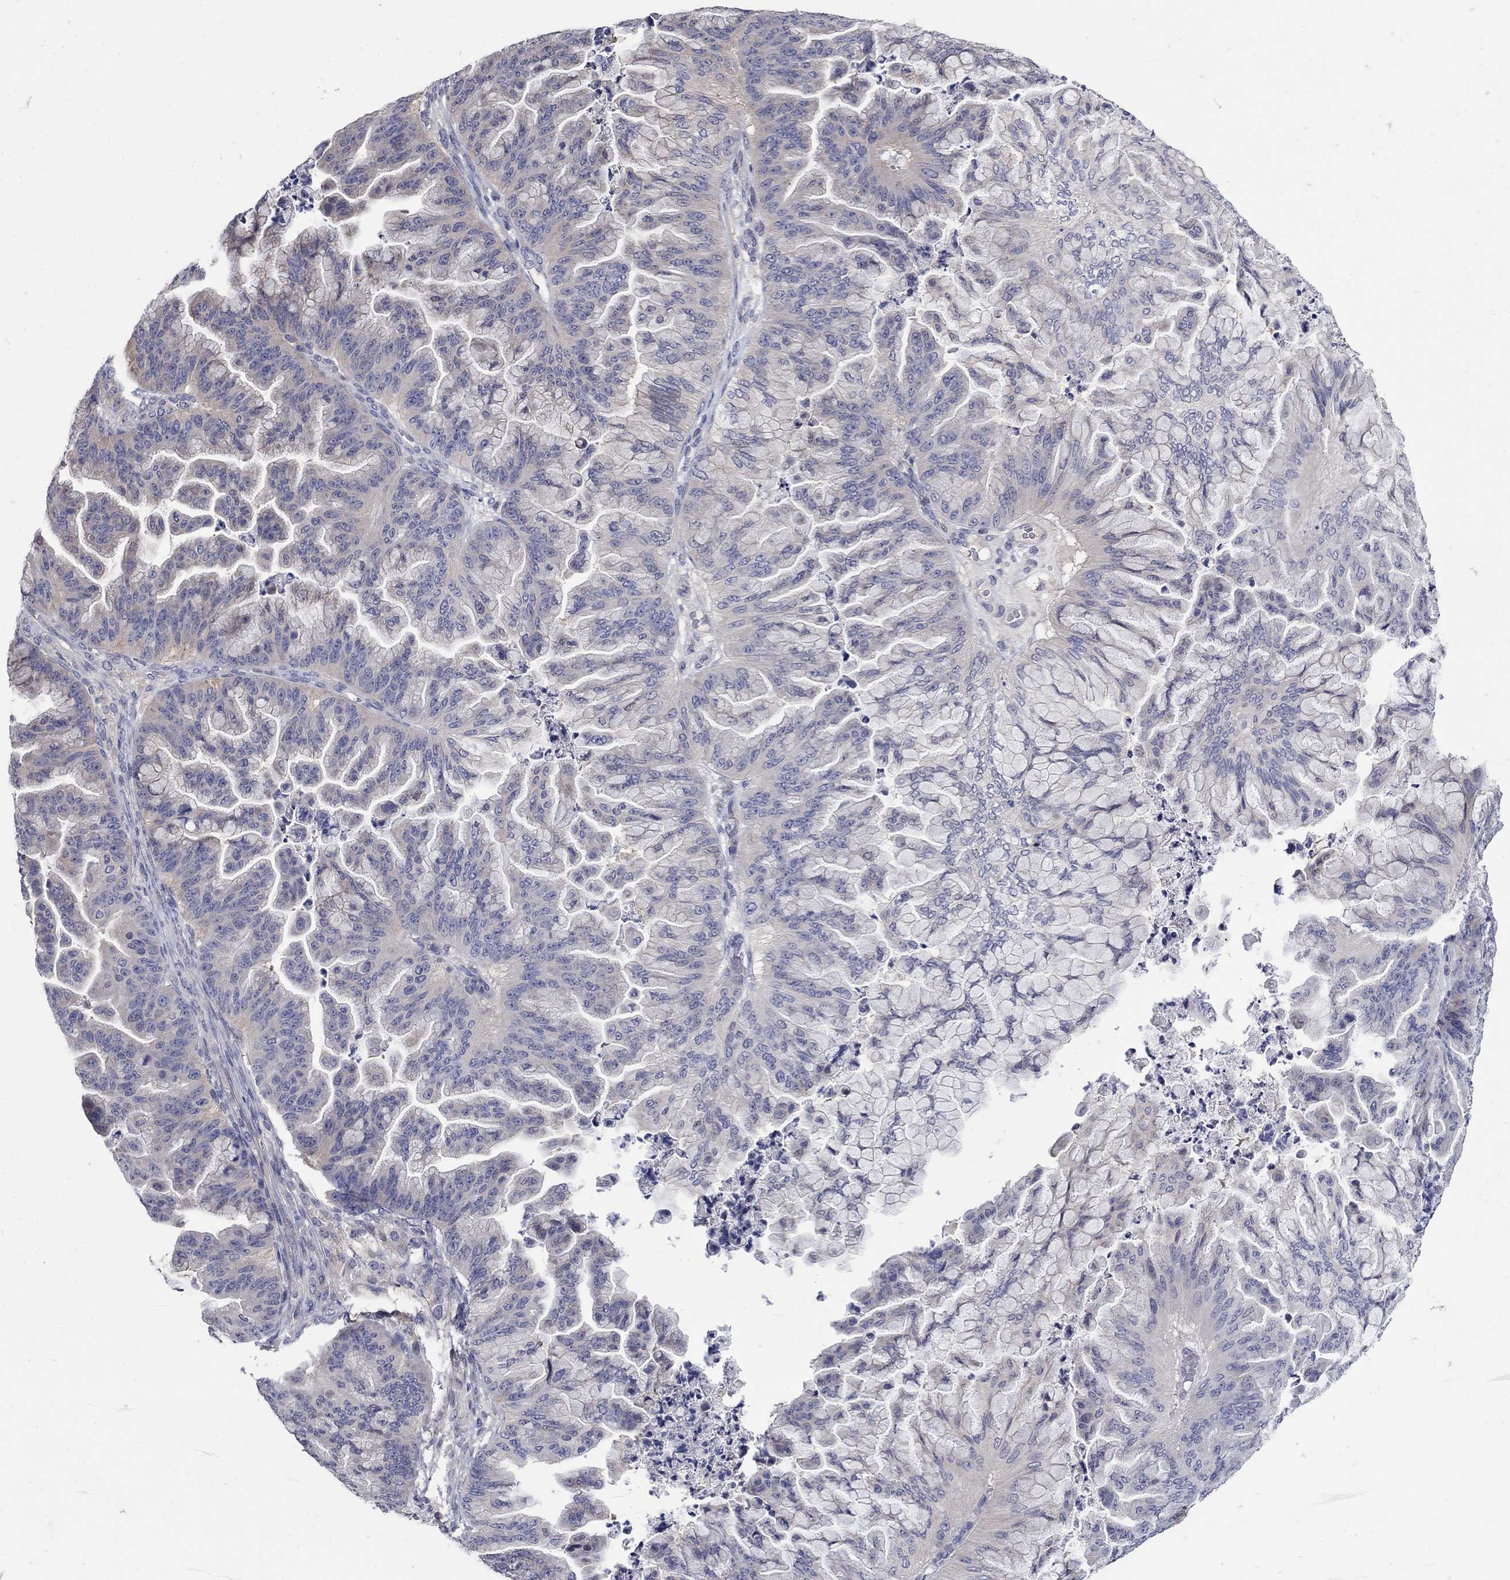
{"staining": {"intensity": "negative", "quantity": "none", "location": "none"}, "tissue": "ovarian cancer", "cell_type": "Tumor cells", "image_type": "cancer", "snomed": [{"axis": "morphology", "description": "Cystadenocarcinoma, mucinous, NOS"}, {"axis": "topography", "description": "Ovary"}], "caption": "High magnification brightfield microscopy of ovarian cancer (mucinous cystadenocarcinoma) stained with DAB (brown) and counterstained with hematoxylin (blue): tumor cells show no significant positivity. (Brightfield microscopy of DAB (3,3'-diaminobenzidine) immunohistochemistry at high magnification).", "gene": "CETN1", "patient": {"sex": "female", "age": 67}}